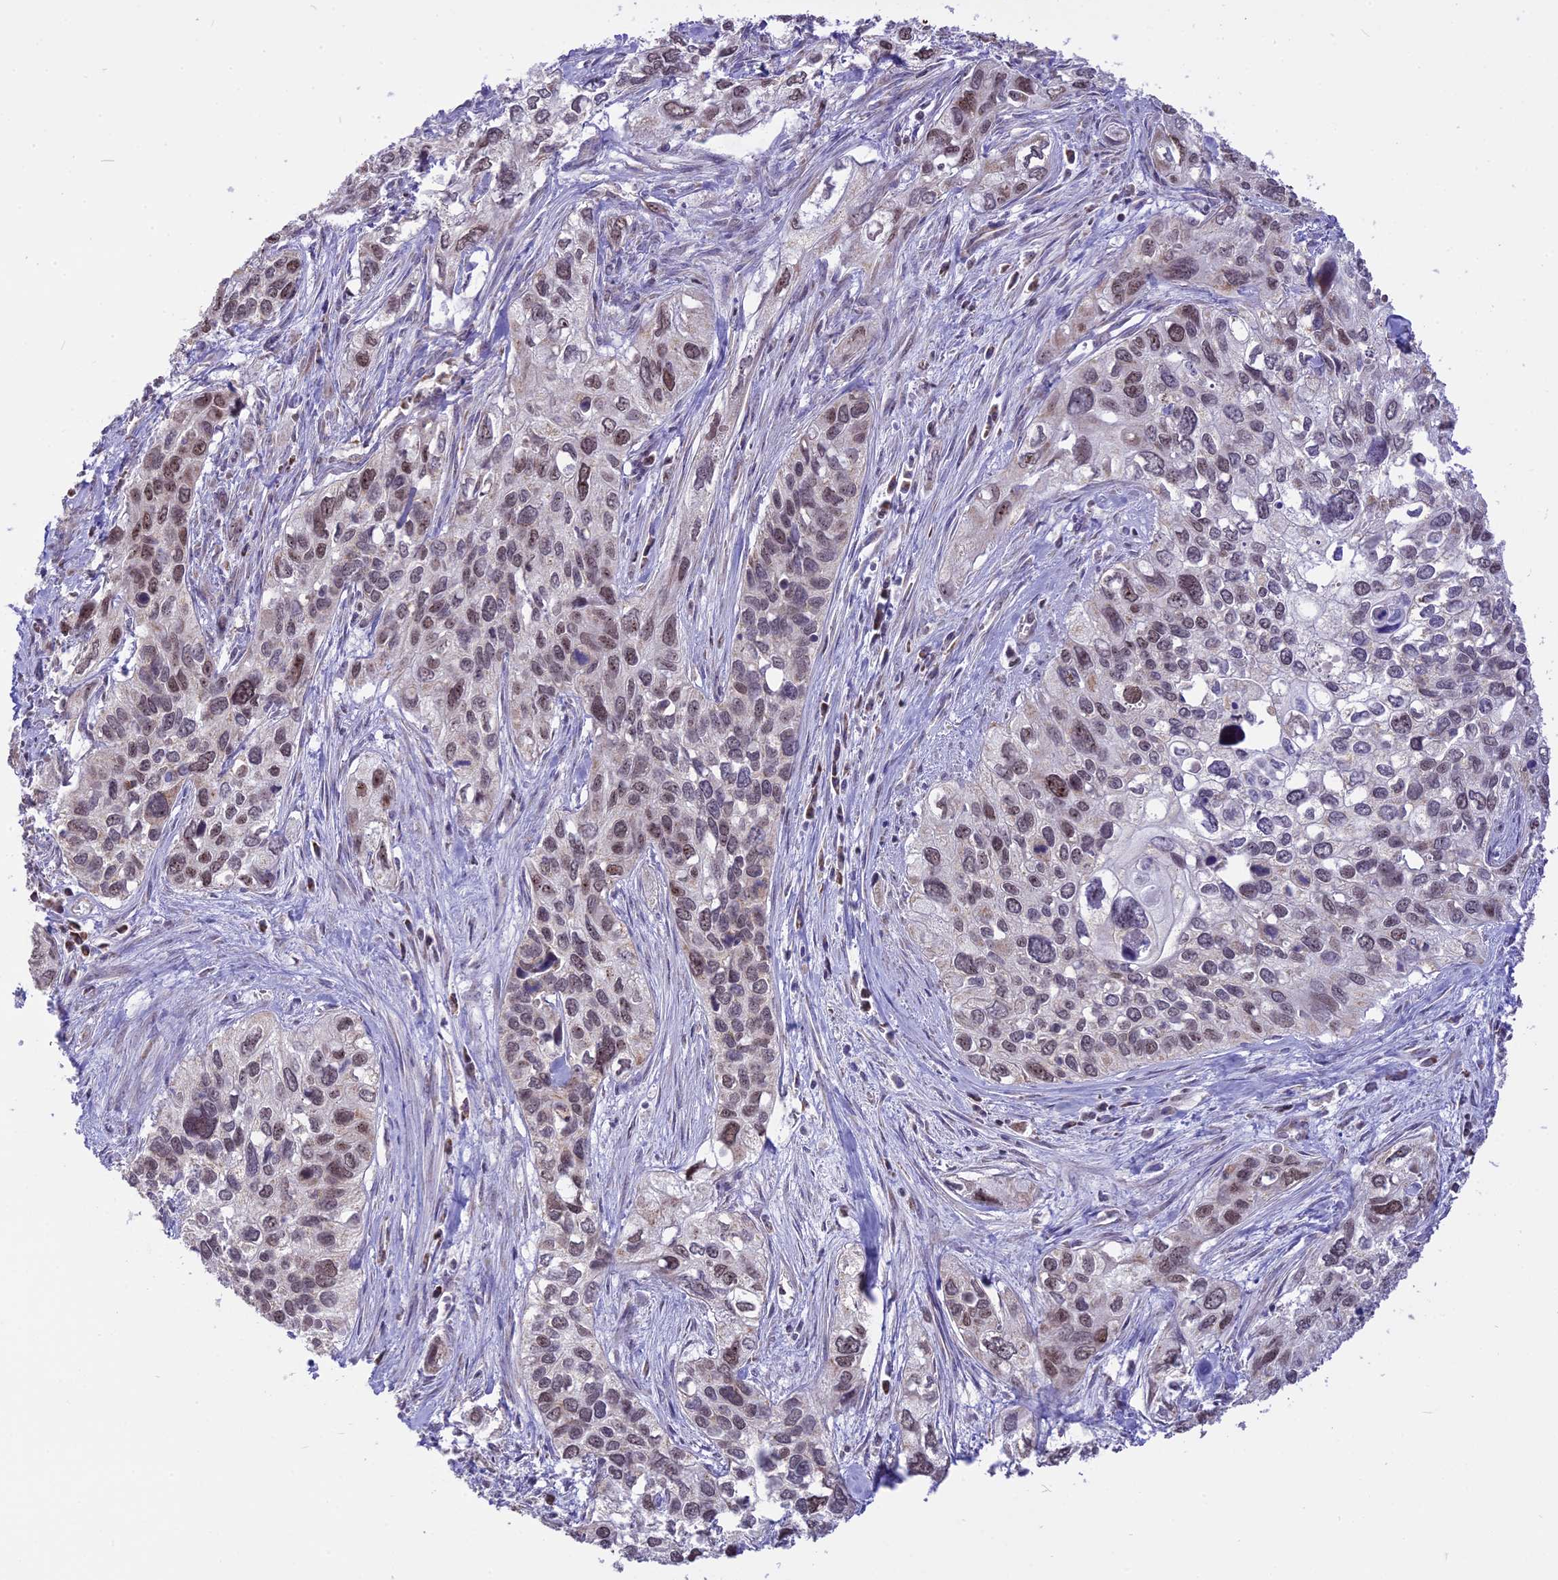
{"staining": {"intensity": "moderate", "quantity": "25%-75%", "location": "nuclear"}, "tissue": "cervical cancer", "cell_type": "Tumor cells", "image_type": "cancer", "snomed": [{"axis": "morphology", "description": "Squamous cell carcinoma, NOS"}, {"axis": "topography", "description": "Cervix"}], "caption": "Protein analysis of cervical cancer (squamous cell carcinoma) tissue reveals moderate nuclear expression in approximately 25%-75% of tumor cells.", "gene": "CMSS1", "patient": {"sex": "female", "age": 55}}